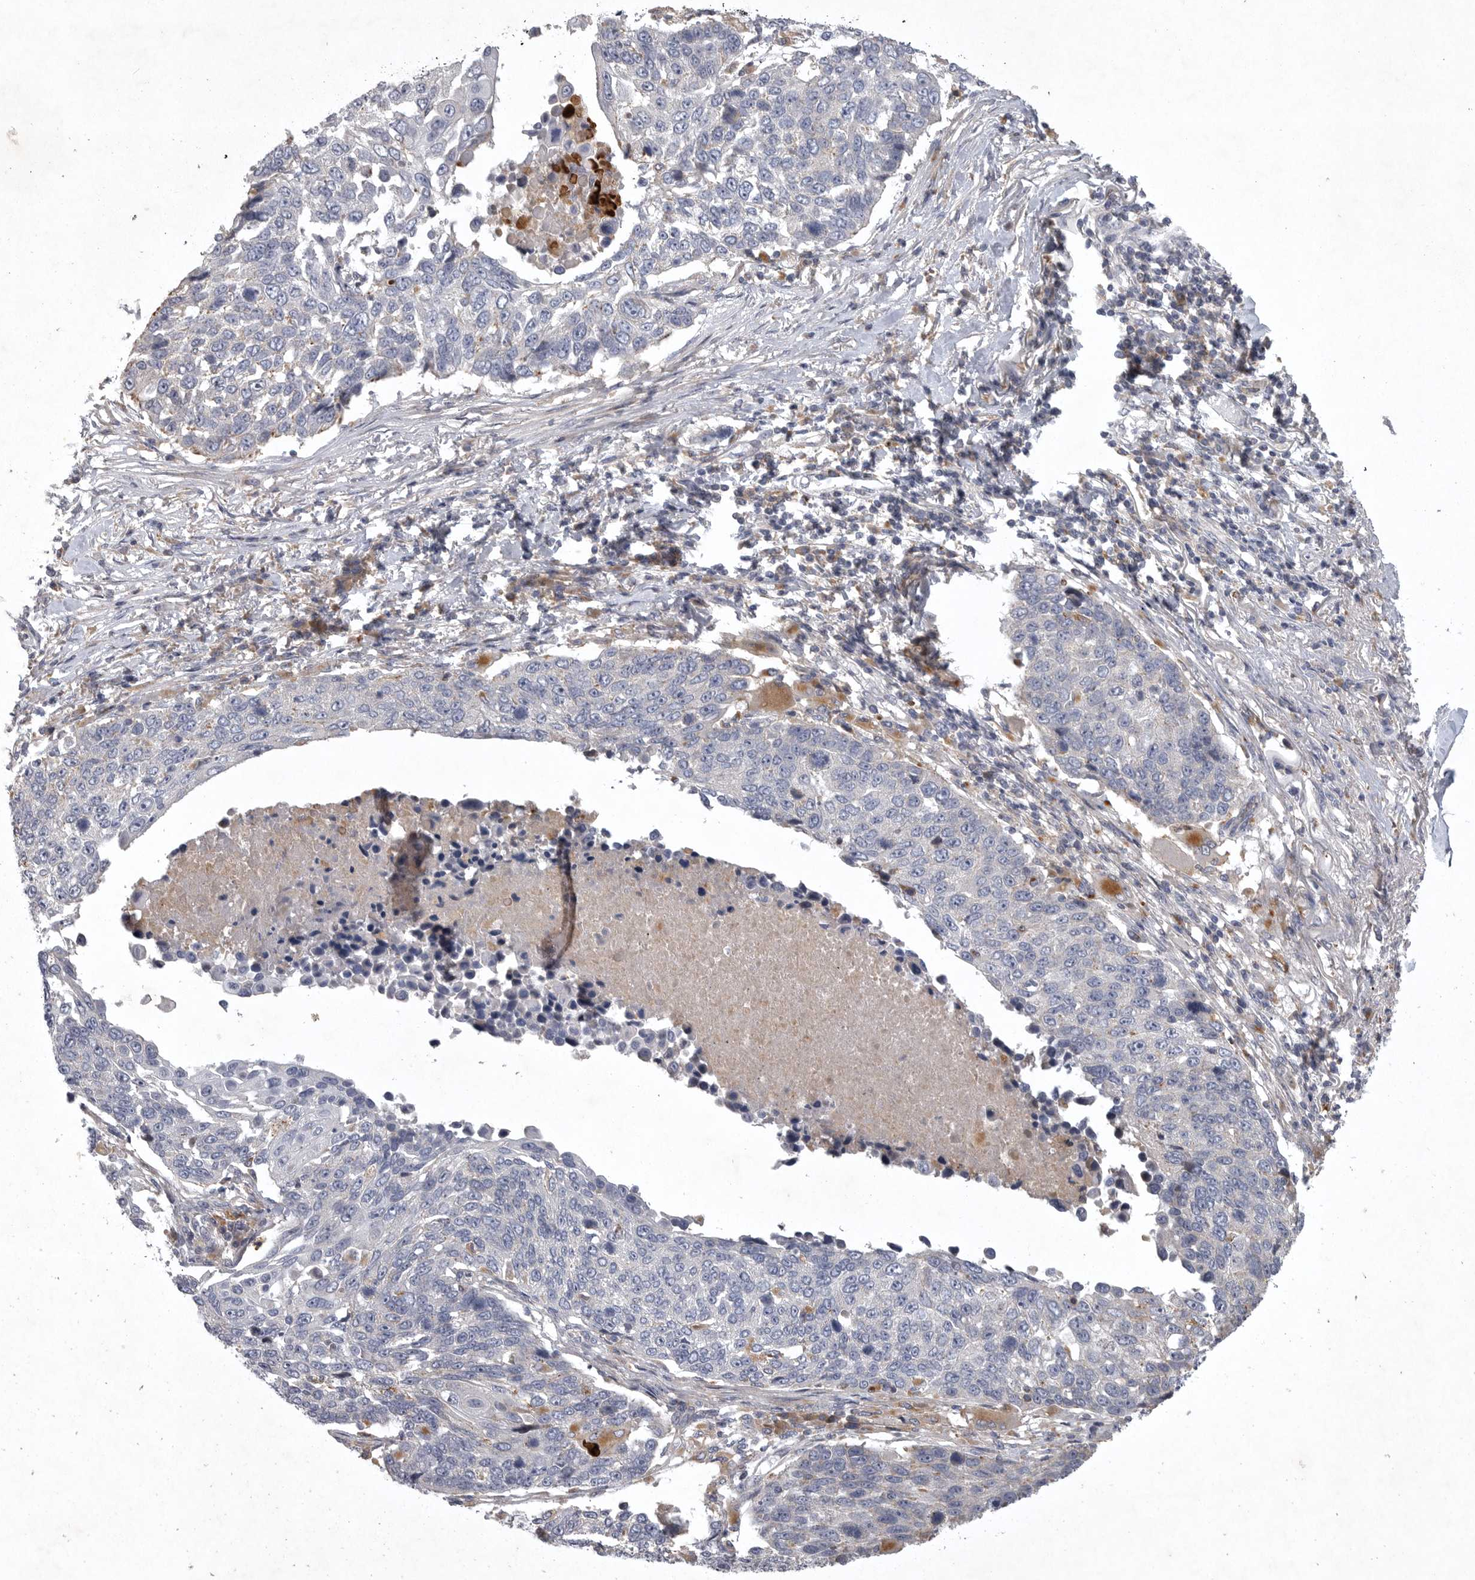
{"staining": {"intensity": "negative", "quantity": "none", "location": "none"}, "tissue": "lung cancer", "cell_type": "Tumor cells", "image_type": "cancer", "snomed": [{"axis": "morphology", "description": "Squamous cell carcinoma, NOS"}, {"axis": "topography", "description": "Lung"}], "caption": "Squamous cell carcinoma (lung) was stained to show a protein in brown. There is no significant staining in tumor cells. (Stains: DAB immunohistochemistry (IHC) with hematoxylin counter stain, Microscopy: brightfield microscopy at high magnification).", "gene": "LAMTOR3", "patient": {"sex": "male", "age": 66}}